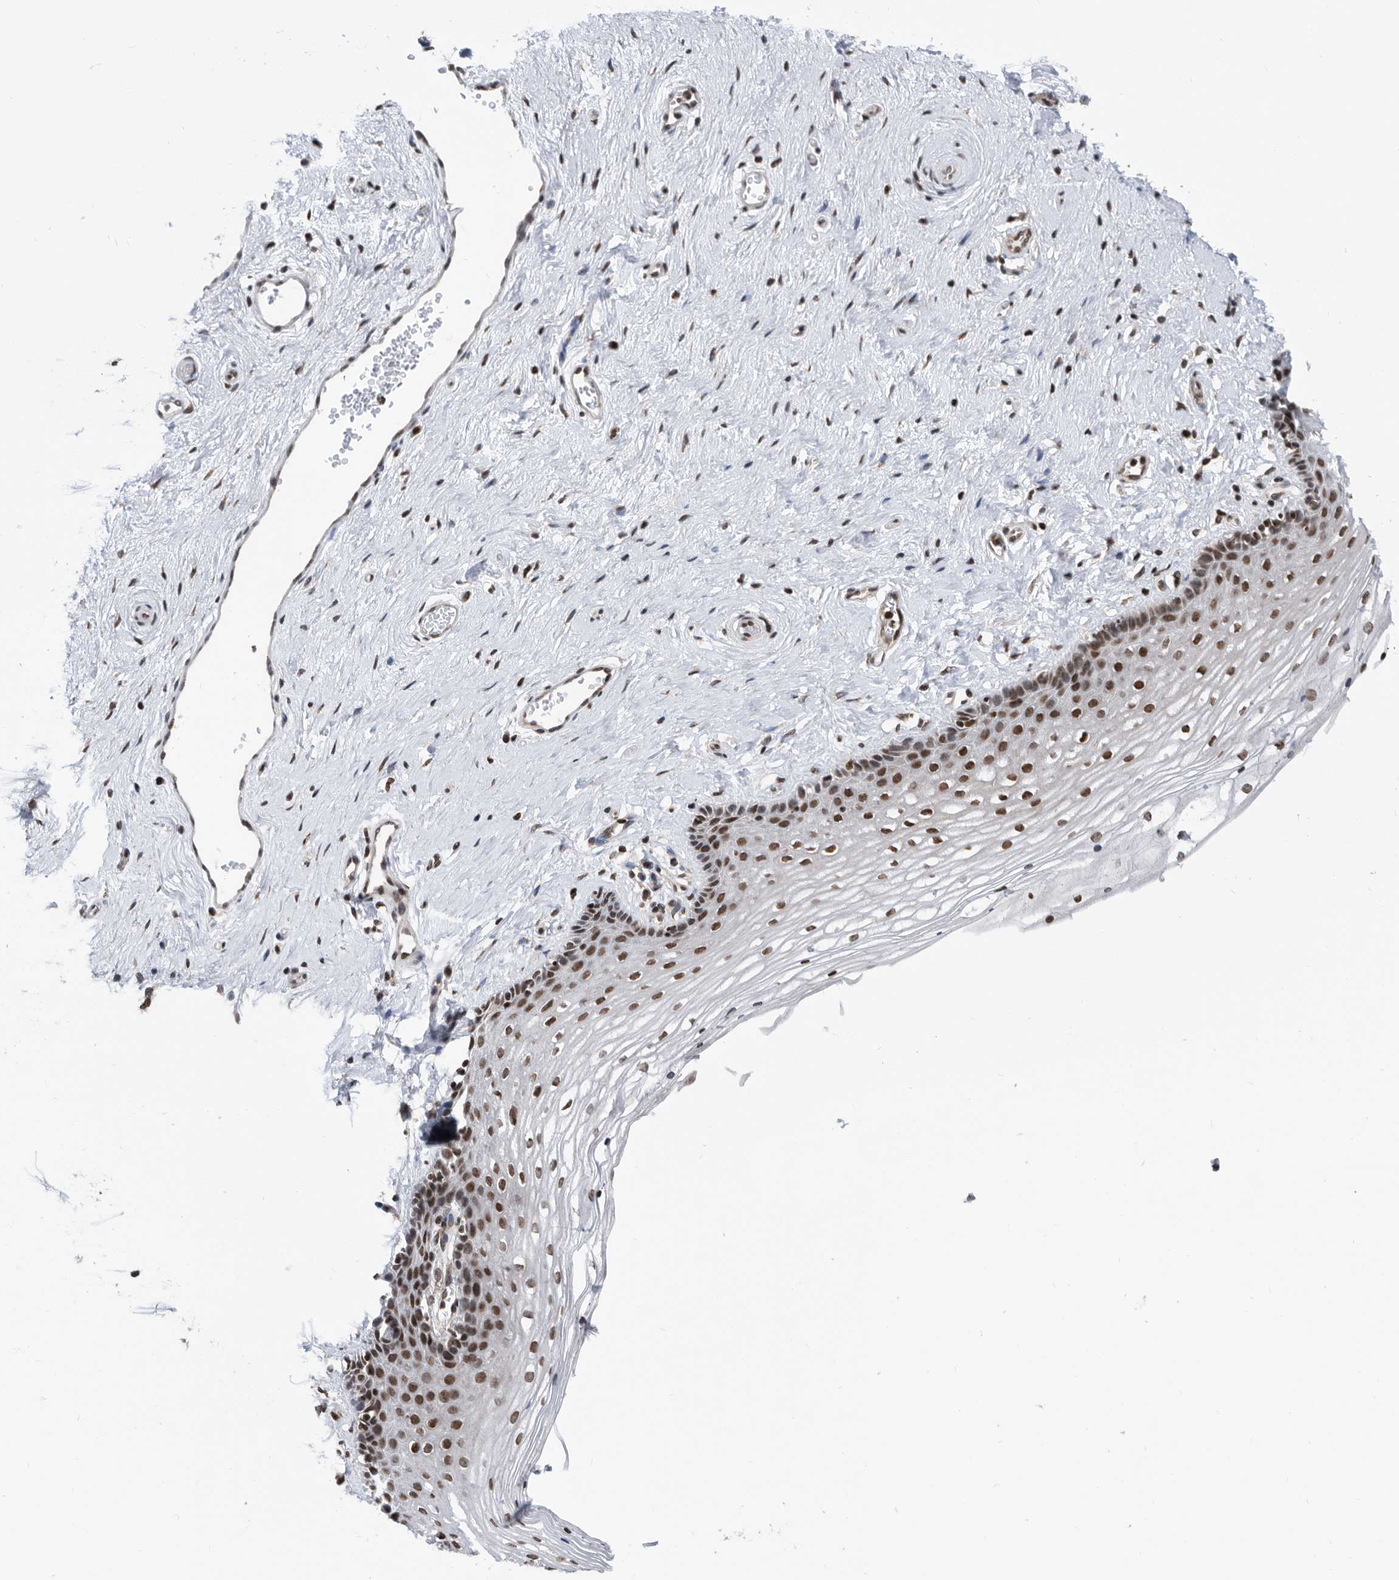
{"staining": {"intensity": "moderate", "quantity": ">75%", "location": "nuclear"}, "tissue": "vagina", "cell_type": "Squamous epithelial cells", "image_type": "normal", "snomed": [{"axis": "morphology", "description": "Normal tissue, NOS"}, {"axis": "topography", "description": "Vagina"}], "caption": "This photomicrograph demonstrates immunohistochemistry (IHC) staining of benign vagina, with medium moderate nuclear positivity in about >75% of squamous epithelial cells.", "gene": "SNRNP48", "patient": {"sex": "female", "age": 46}}